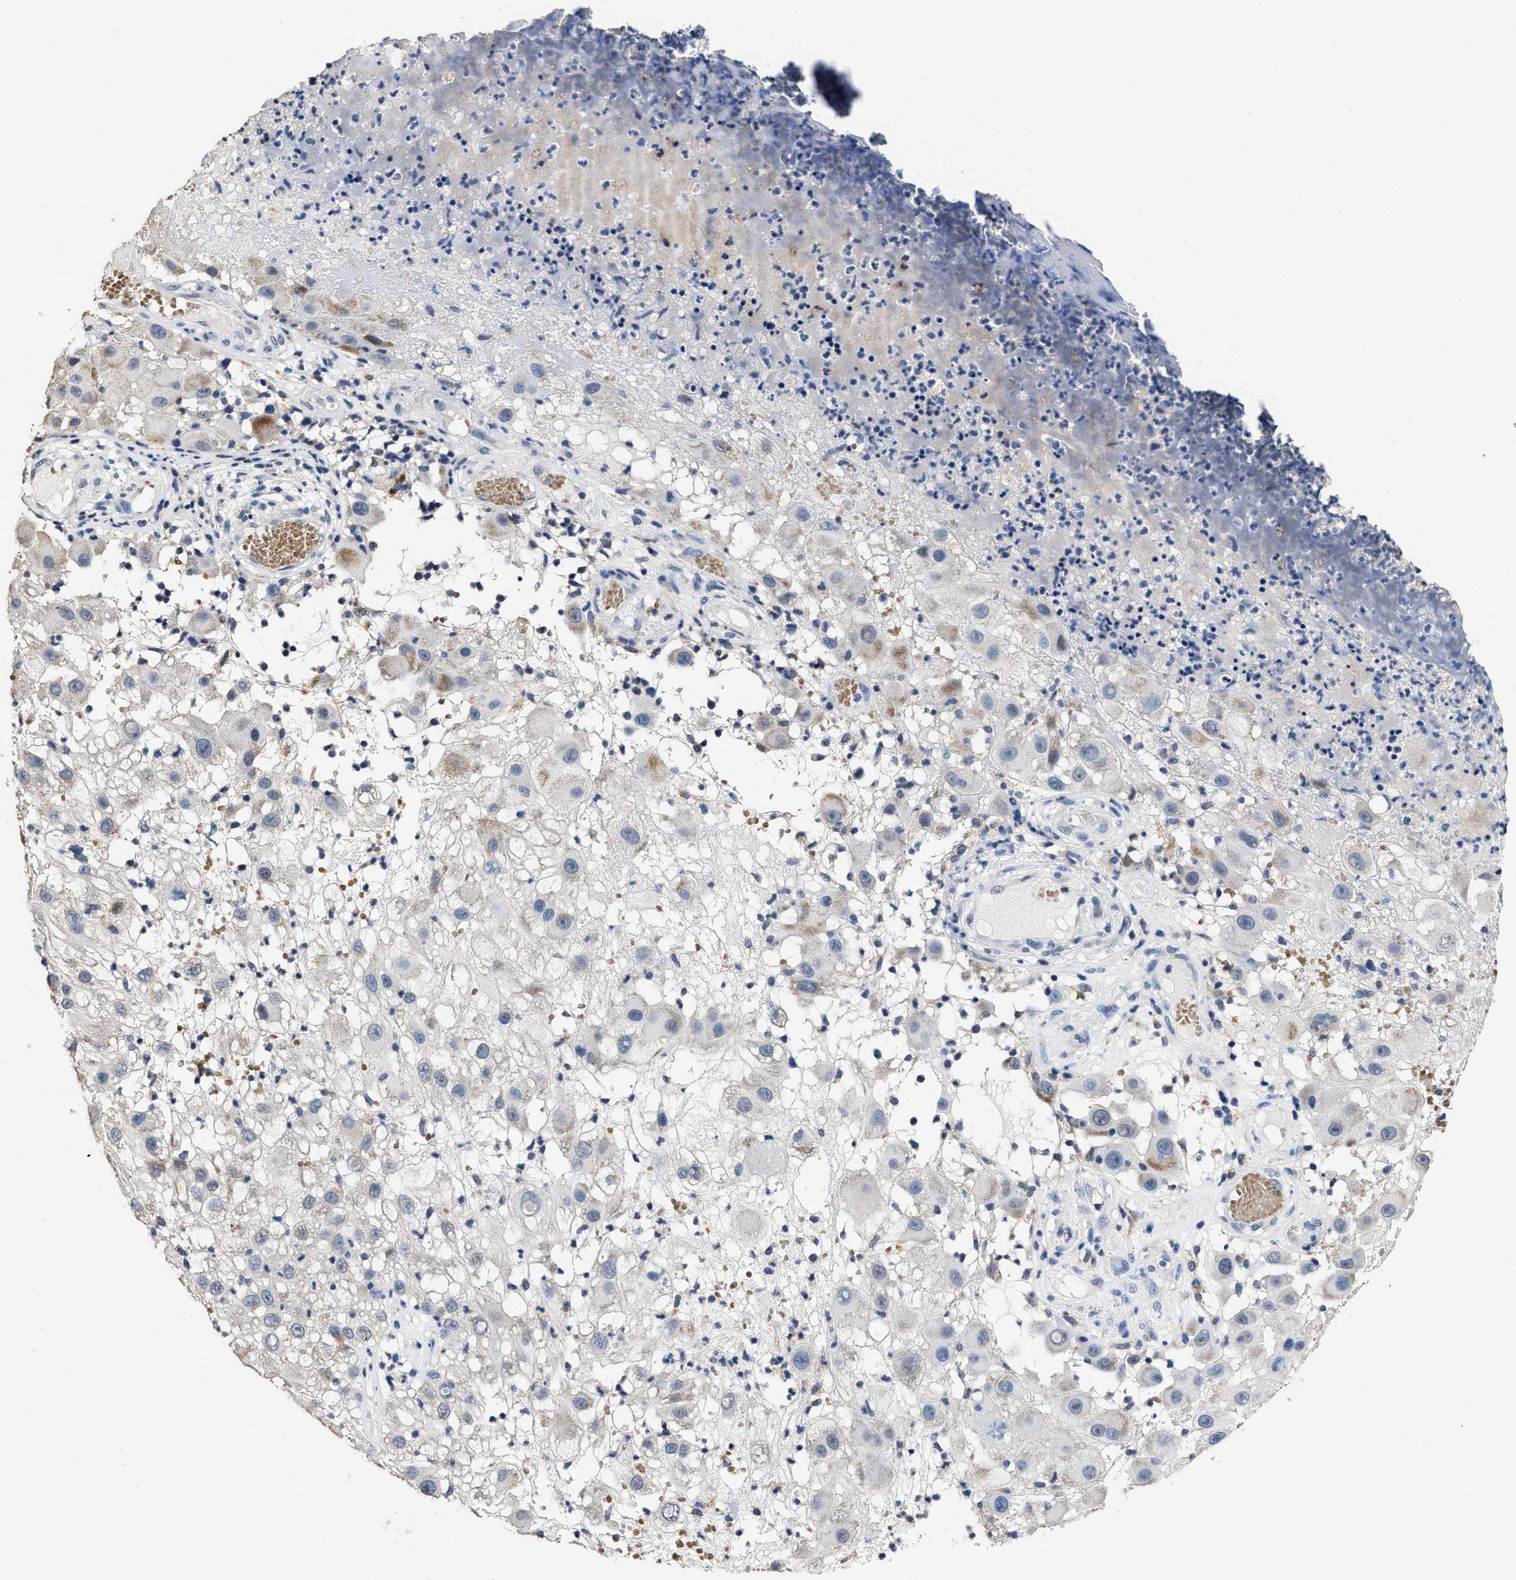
{"staining": {"intensity": "weak", "quantity": "<25%", "location": "cytoplasmic/membranous"}, "tissue": "melanoma", "cell_type": "Tumor cells", "image_type": "cancer", "snomed": [{"axis": "morphology", "description": "Malignant melanoma, NOS"}, {"axis": "topography", "description": "Skin"}], "caption": "Malignant melanoma was stained to show a protein in brown. There is no significant staining in tumor cells.", "gene": "ZFAT", "patient": {"sex": "female", "age": 81}}